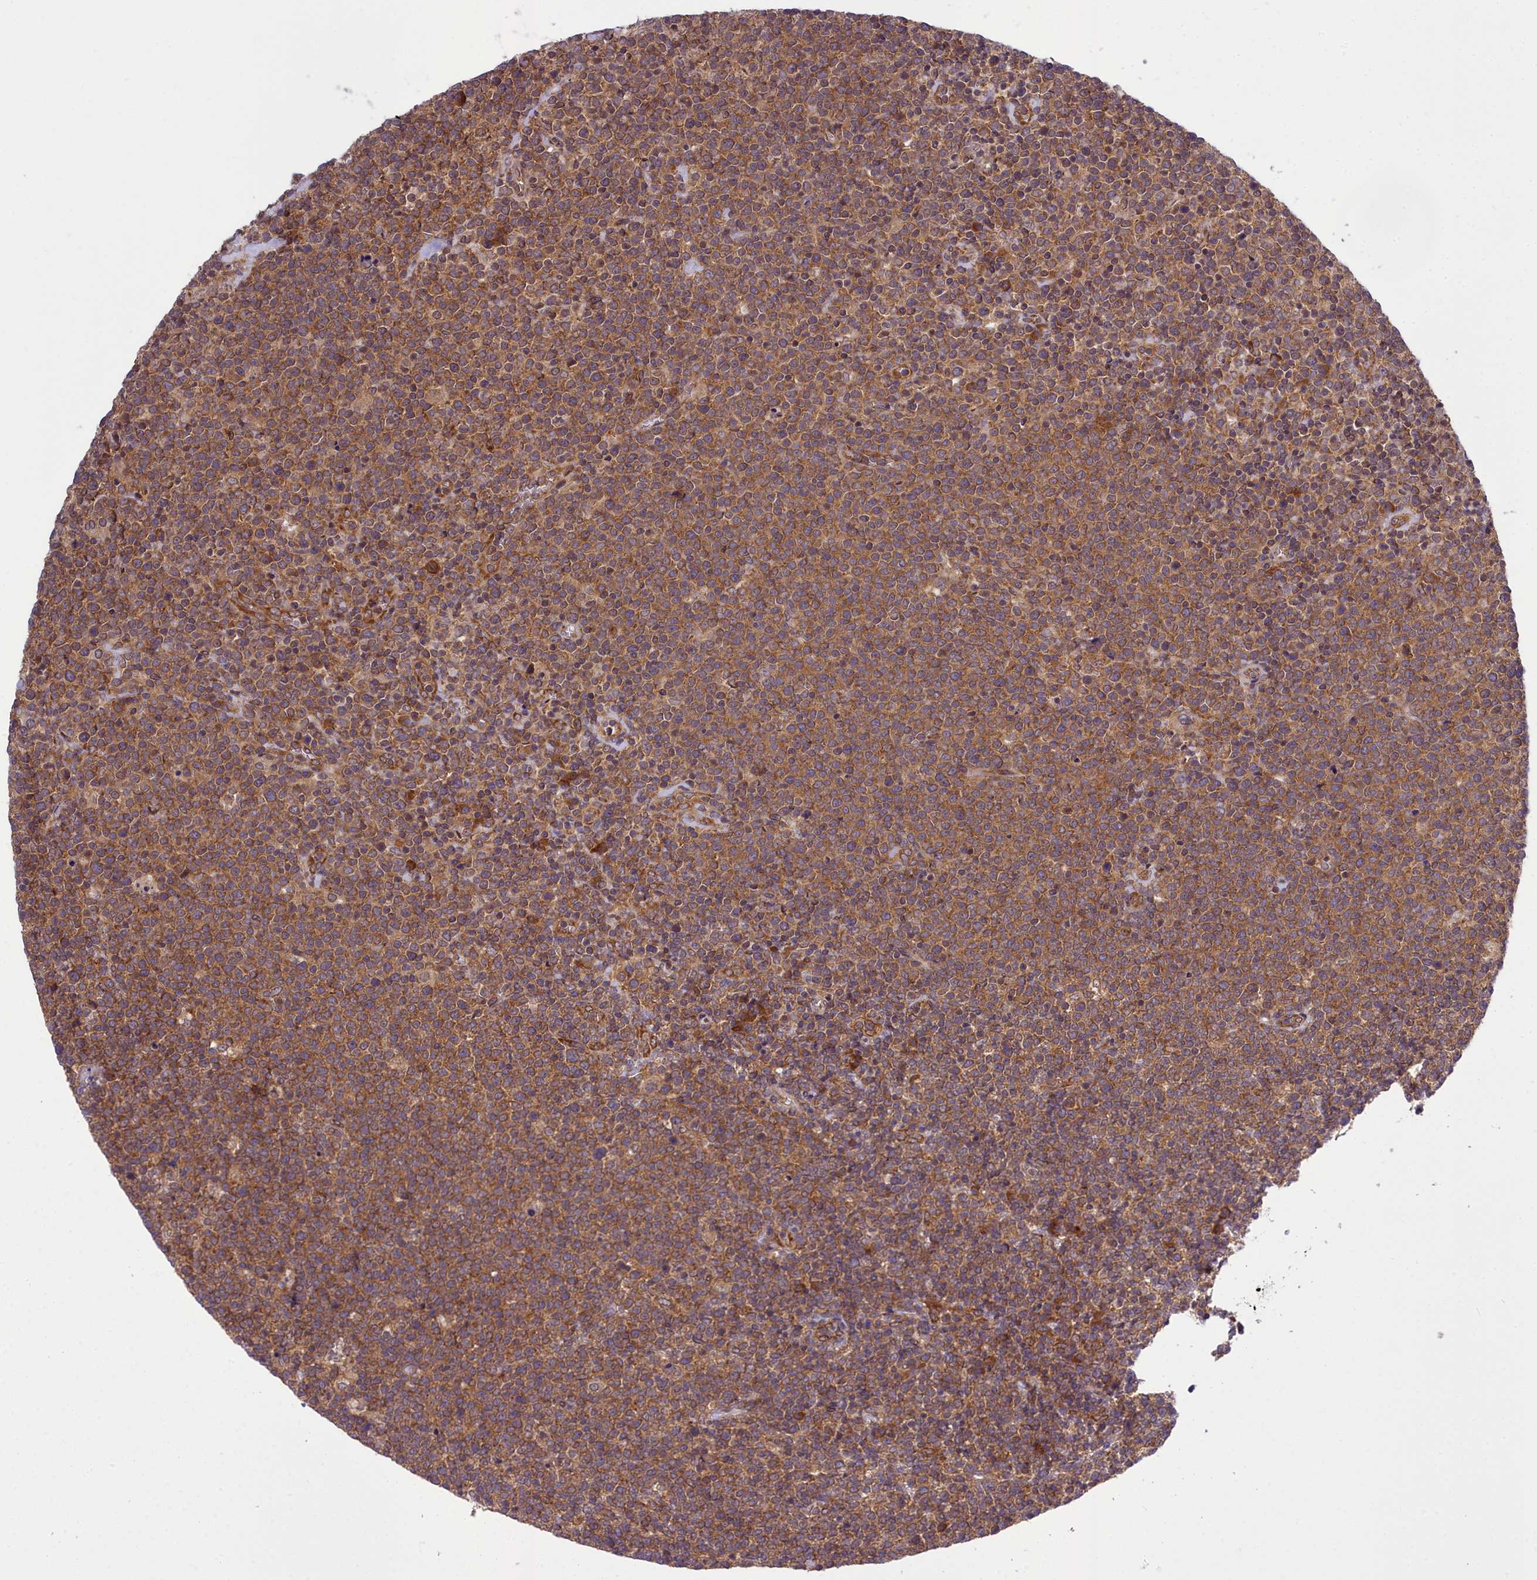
{"staining": {"intensity": "strong", "quantity": ">75%", "location": "cytoplasmic/membranous"}, "tissue": "lymphoma", "cell_type": "Tumor cells", "image_type": "cancer", "snomed": [{"axis": "morphology", "description": "Malignant lymphoma, non-Hodgkin's type, High grade"}, {"axis": "topography", "description": "Lymph node"}], "caption": "Immunohistochemistry (IHC) staining of high-grade malignant lymphoma, non-Hodgkin's type, which demonstrates high levels of strong cytoplasmic/membranous positivity in about >75% of tumor cells indicating strong cytoplasmic/membranous protein expression. The staining was performed using DAB (brown) for protein detection and nuclei were counterstained in hematoxylin (blue).", "gene": "DHCR7", "patient": {"sex": "male", "age": 61}}